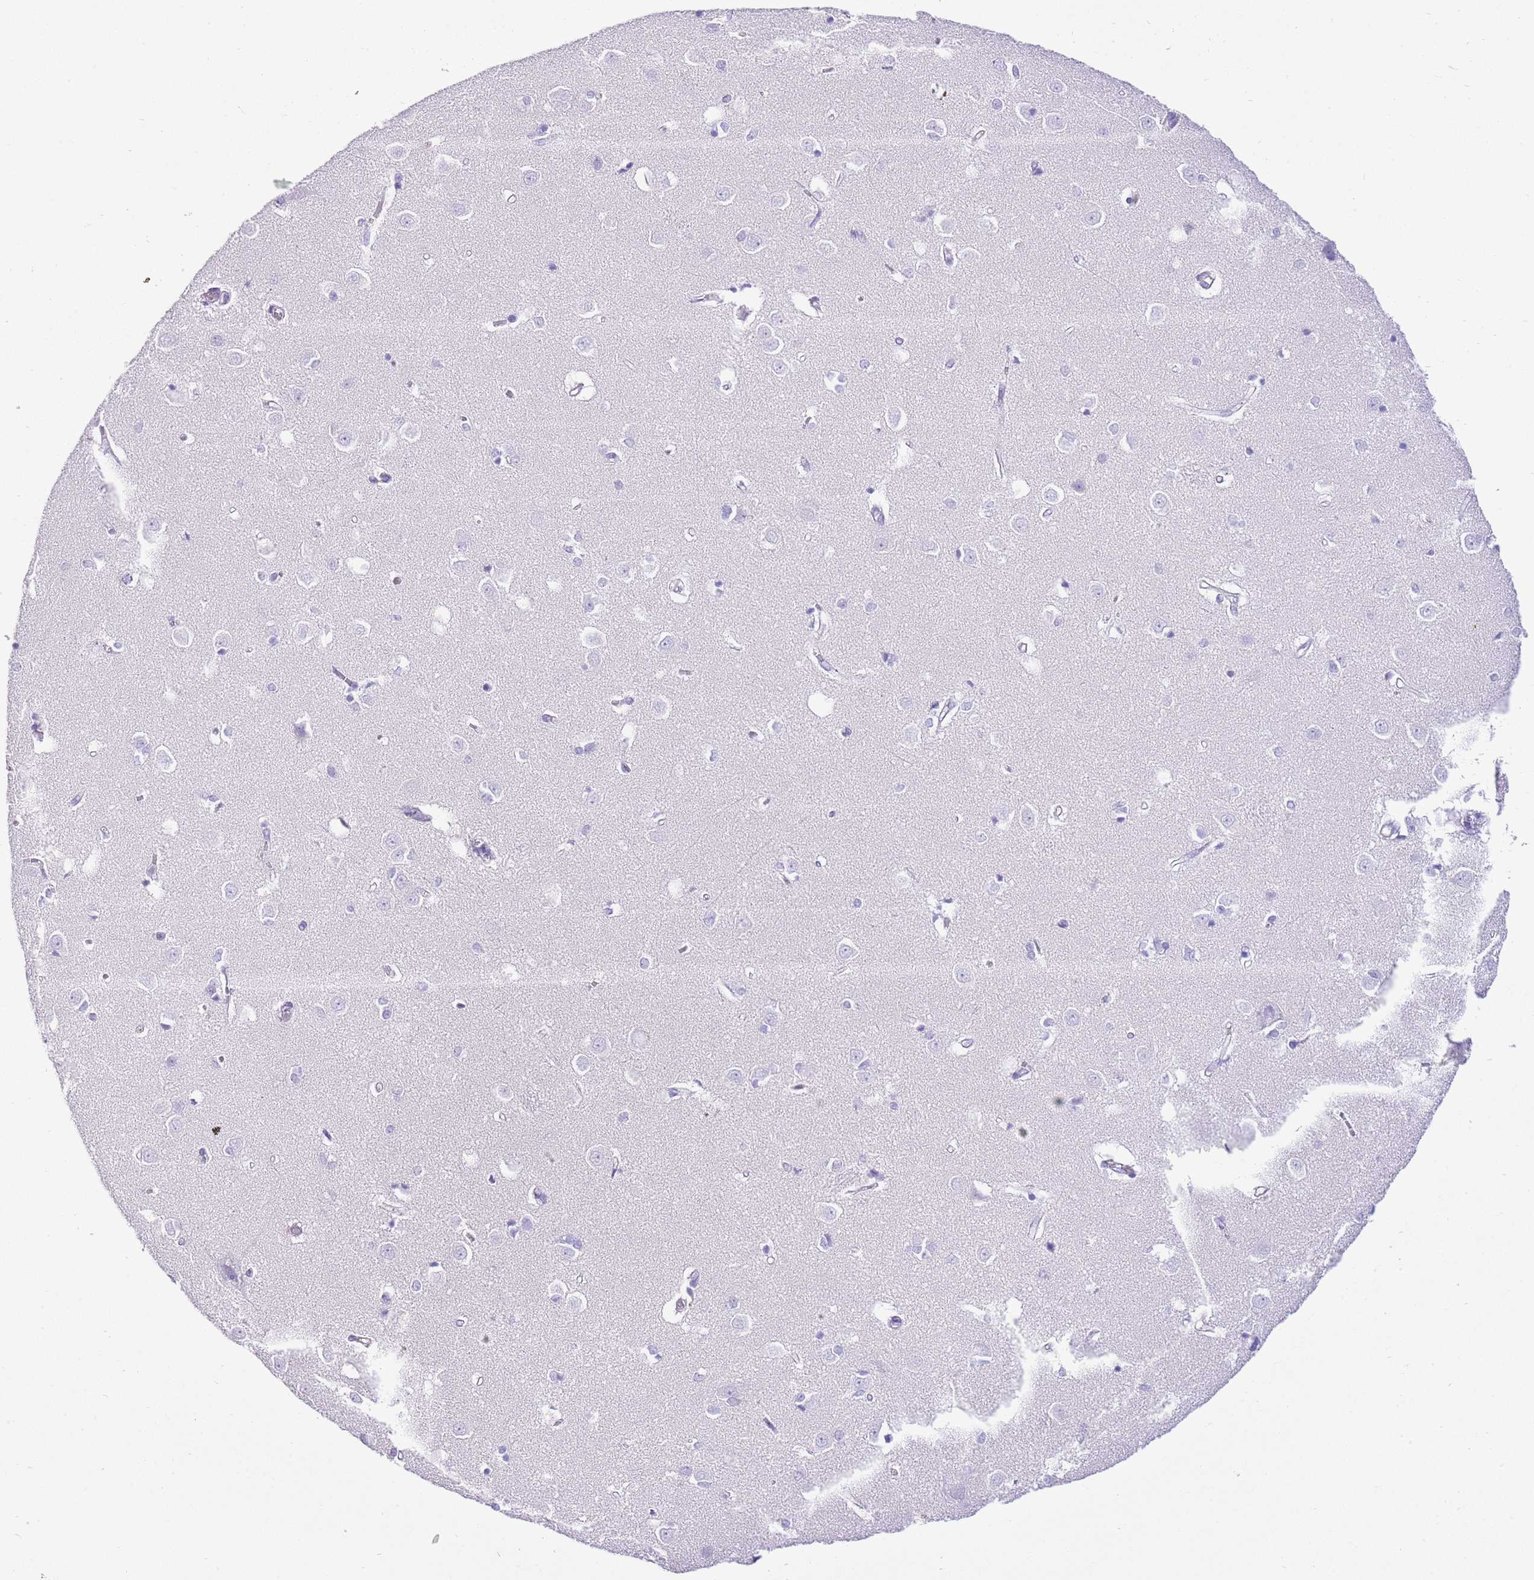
{"staining": {"intensity": "negative", "quantity": "none", "location": "none"}, "tissue": "caudate", "cell_type": "Glial cells", "image_type": "normal", "snomed": [{"axis": "morphology", "description": "Normal tissue, NOS"}, {"axis": "topography", "description": "Lateral ventricle wall"}], "caption": "Immunohistochemistry image of unremarkable caudate: human caudate stained with DAB (3,3'-diaminobenzidine) displays no significant protein staining in glial cells. (Stains: DAB IHC with hematoxylin counter stain, Microscopy: brightfield microscopy at high magnification).", "gene": "BHLHA15", "patient": {"sex": "male", "age": 37}}